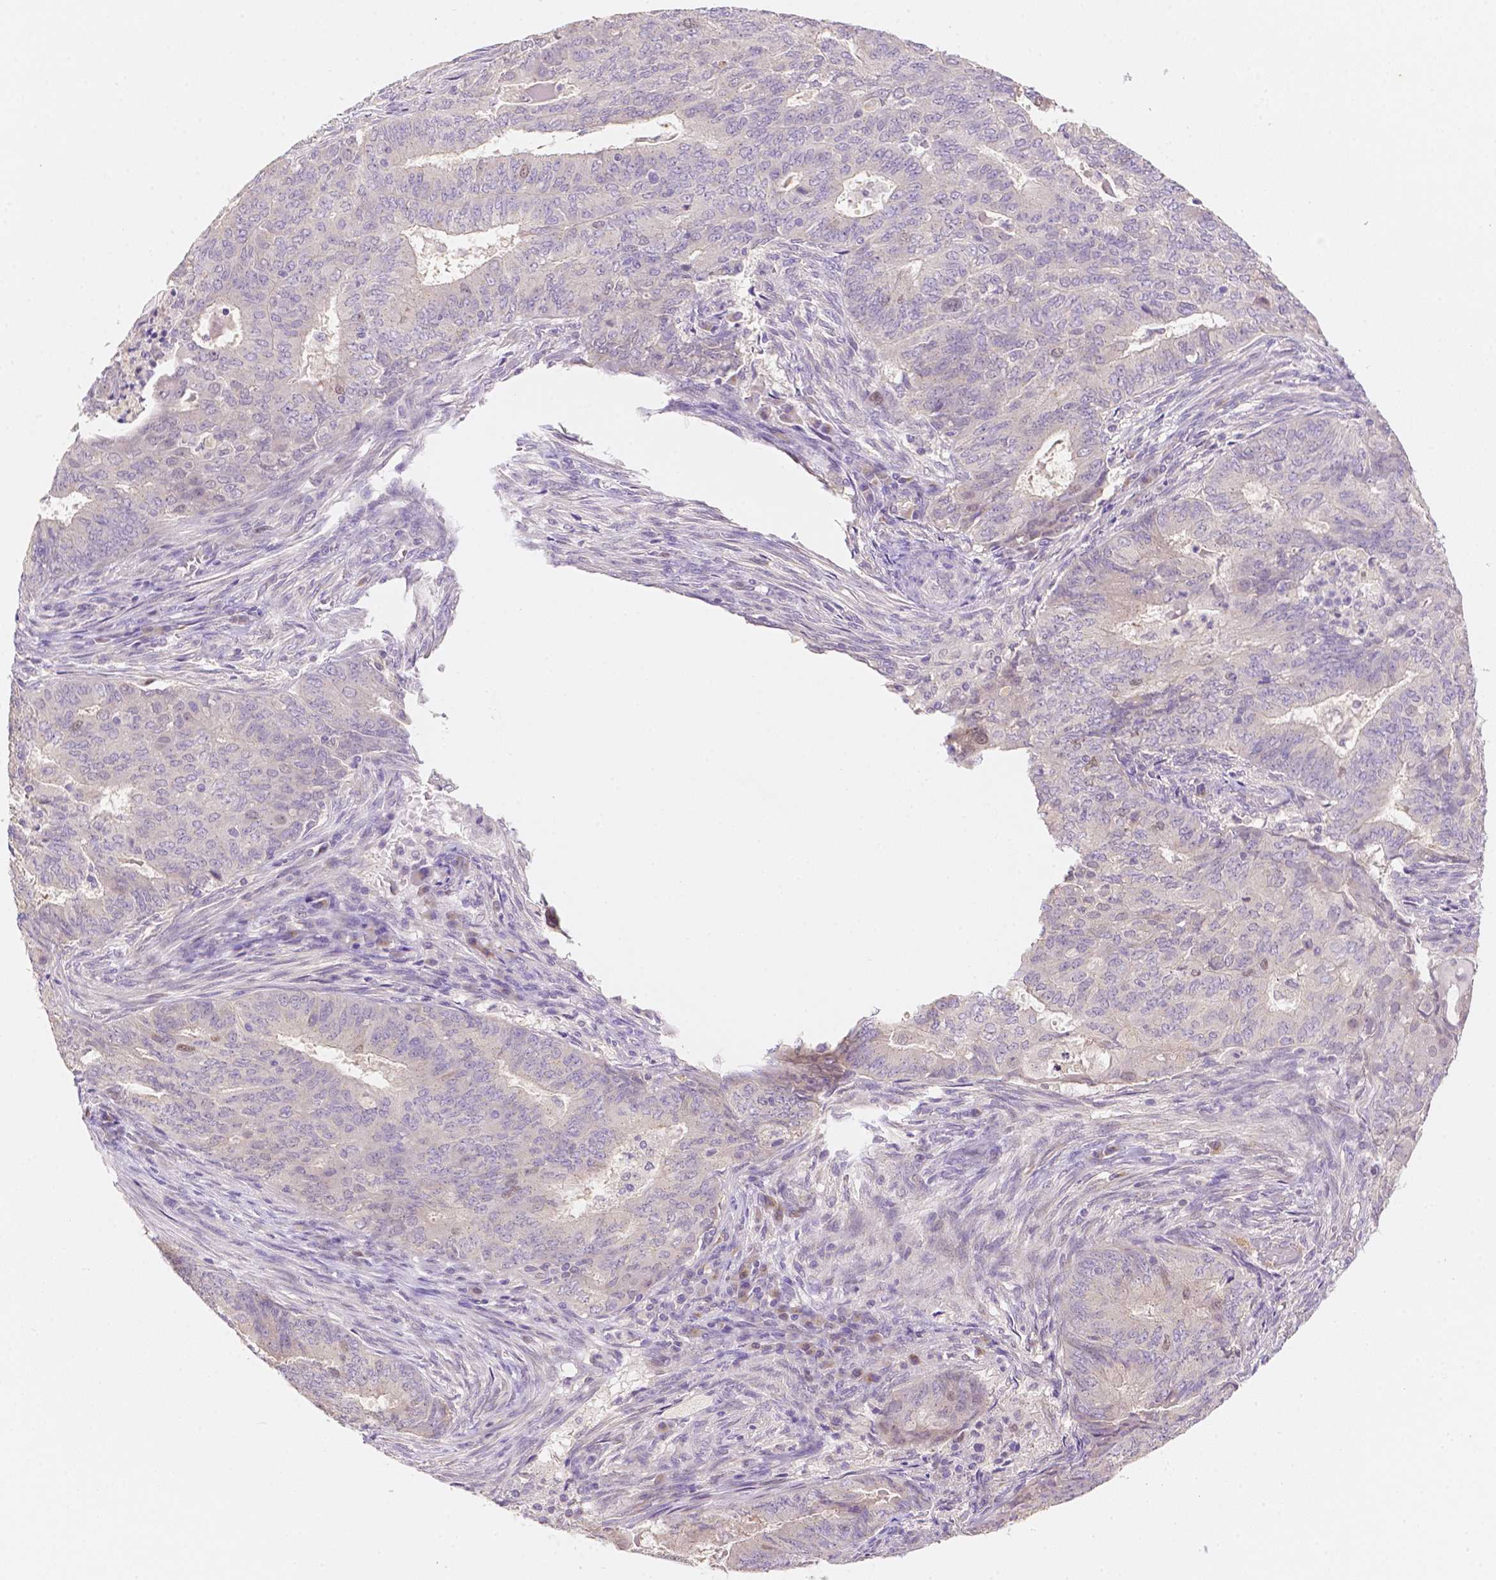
{"staining": {"intensity": "negative", "quantity": "none", "location": "none"}, "tissue": "endometrial cancer", "cell_type": "Tumor cells", "image_type": "cancer", "snomed": [{"axis": "morphology", "description": "Adenocarcinoma, NOS"}, {"axis": "topography", "description": "Endometrium"}], "caption": "Endometrial cancer stained for a protein using immunohistochemistry shows no positivity tumor cells.", "gene": "C10orf67", "patient": {"sex": "female", "age": 62}}